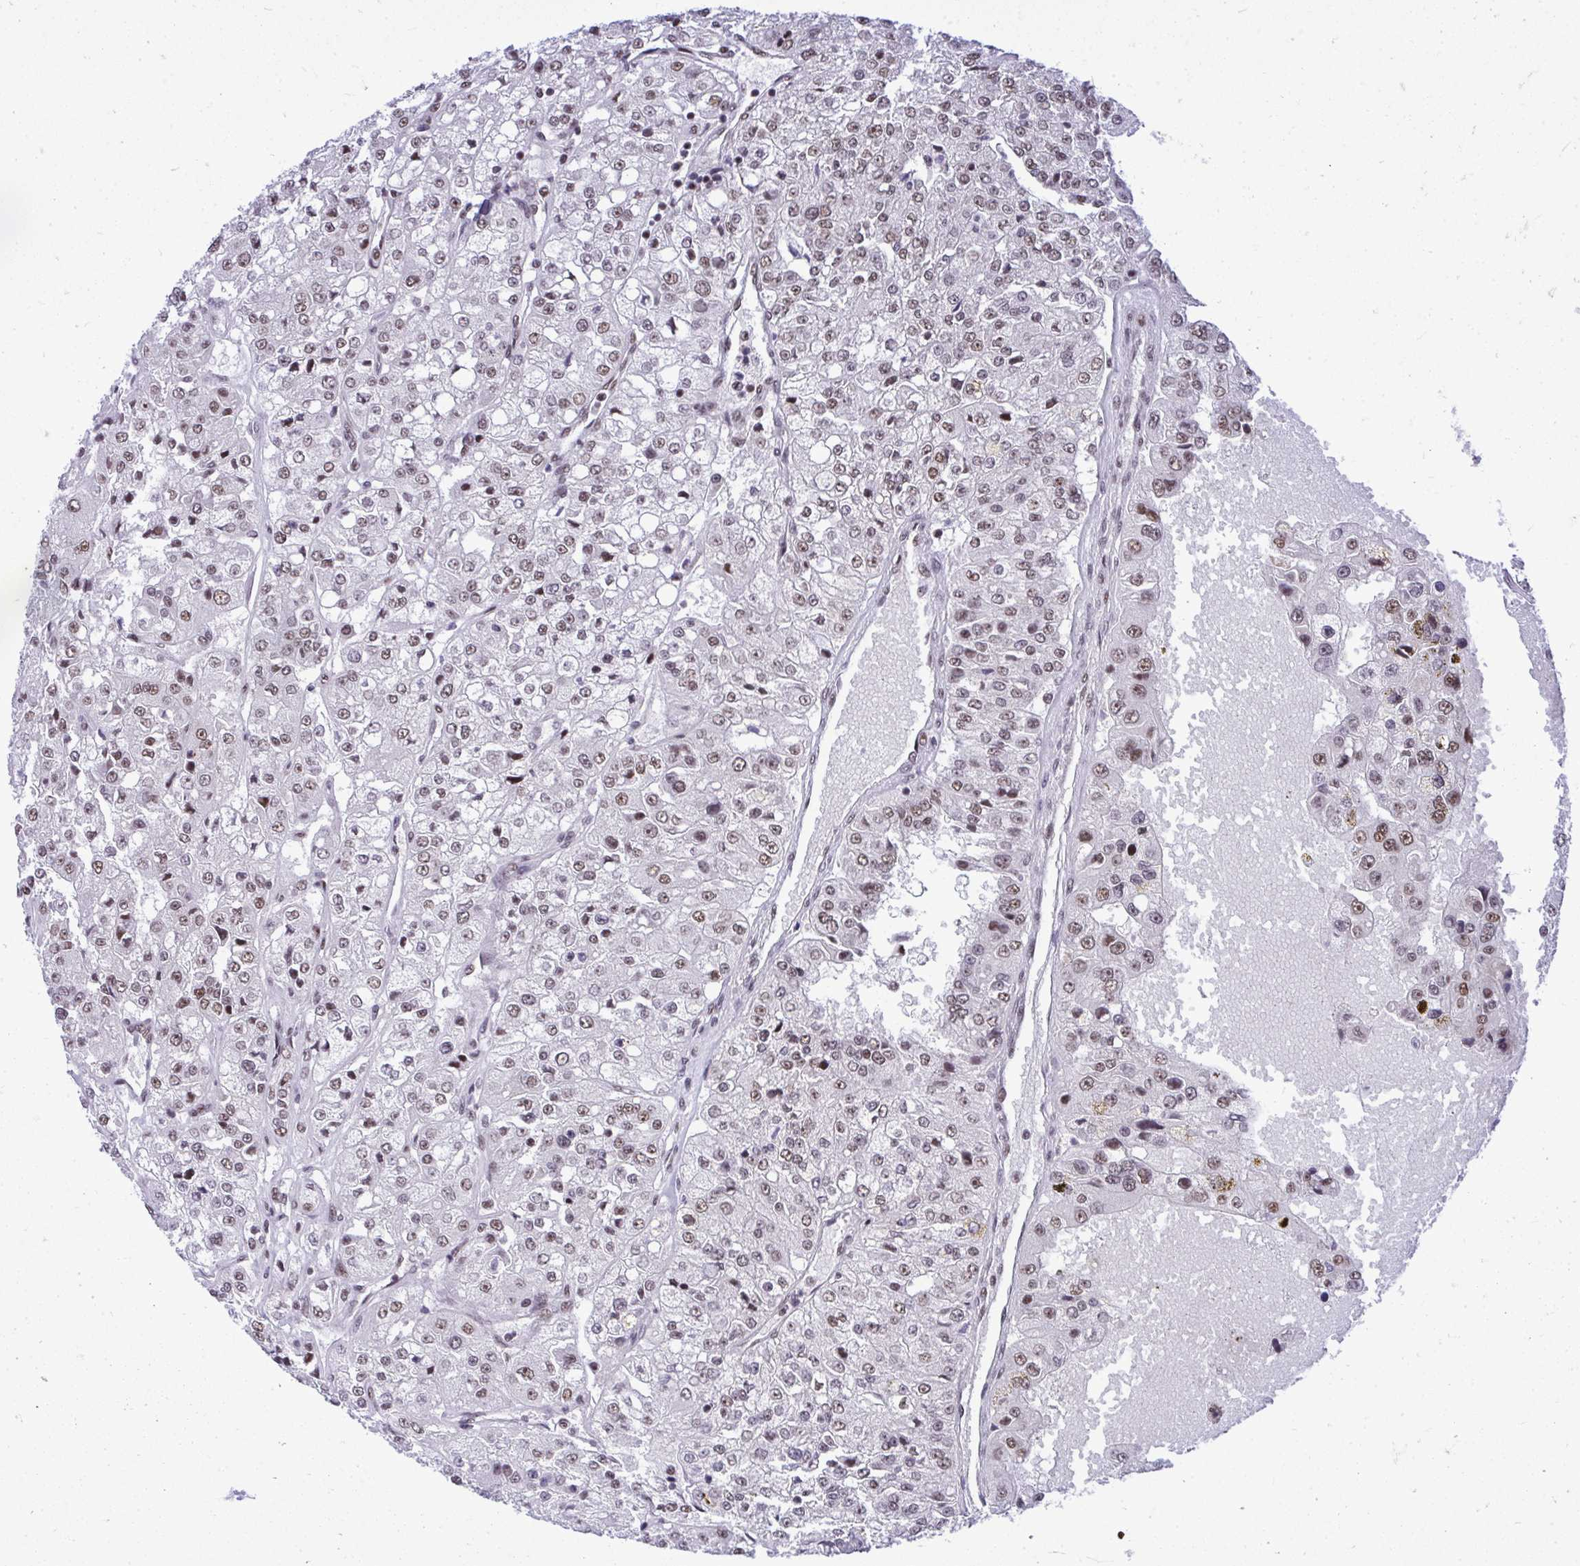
{"staining": {"intensity": "moderate", "quantity": ">75%", "location": "nuclear"}, "tissue": "renal cancer", "cell_type": "Tumor cells", "image_type": "cancer", "snomed": [{"axis": "morphology", "description": "Adenocarcinoma, NOS"}, {"axis": "topography", "description": "Kidney"}], "caption": "Protein analysis of renal adenocarcinoma tissue demonstrates moderate nuclear expression in about >75% of tumor cells.", "gene": "PRPF19", "patient": {"sex": "female", "age": 63}}